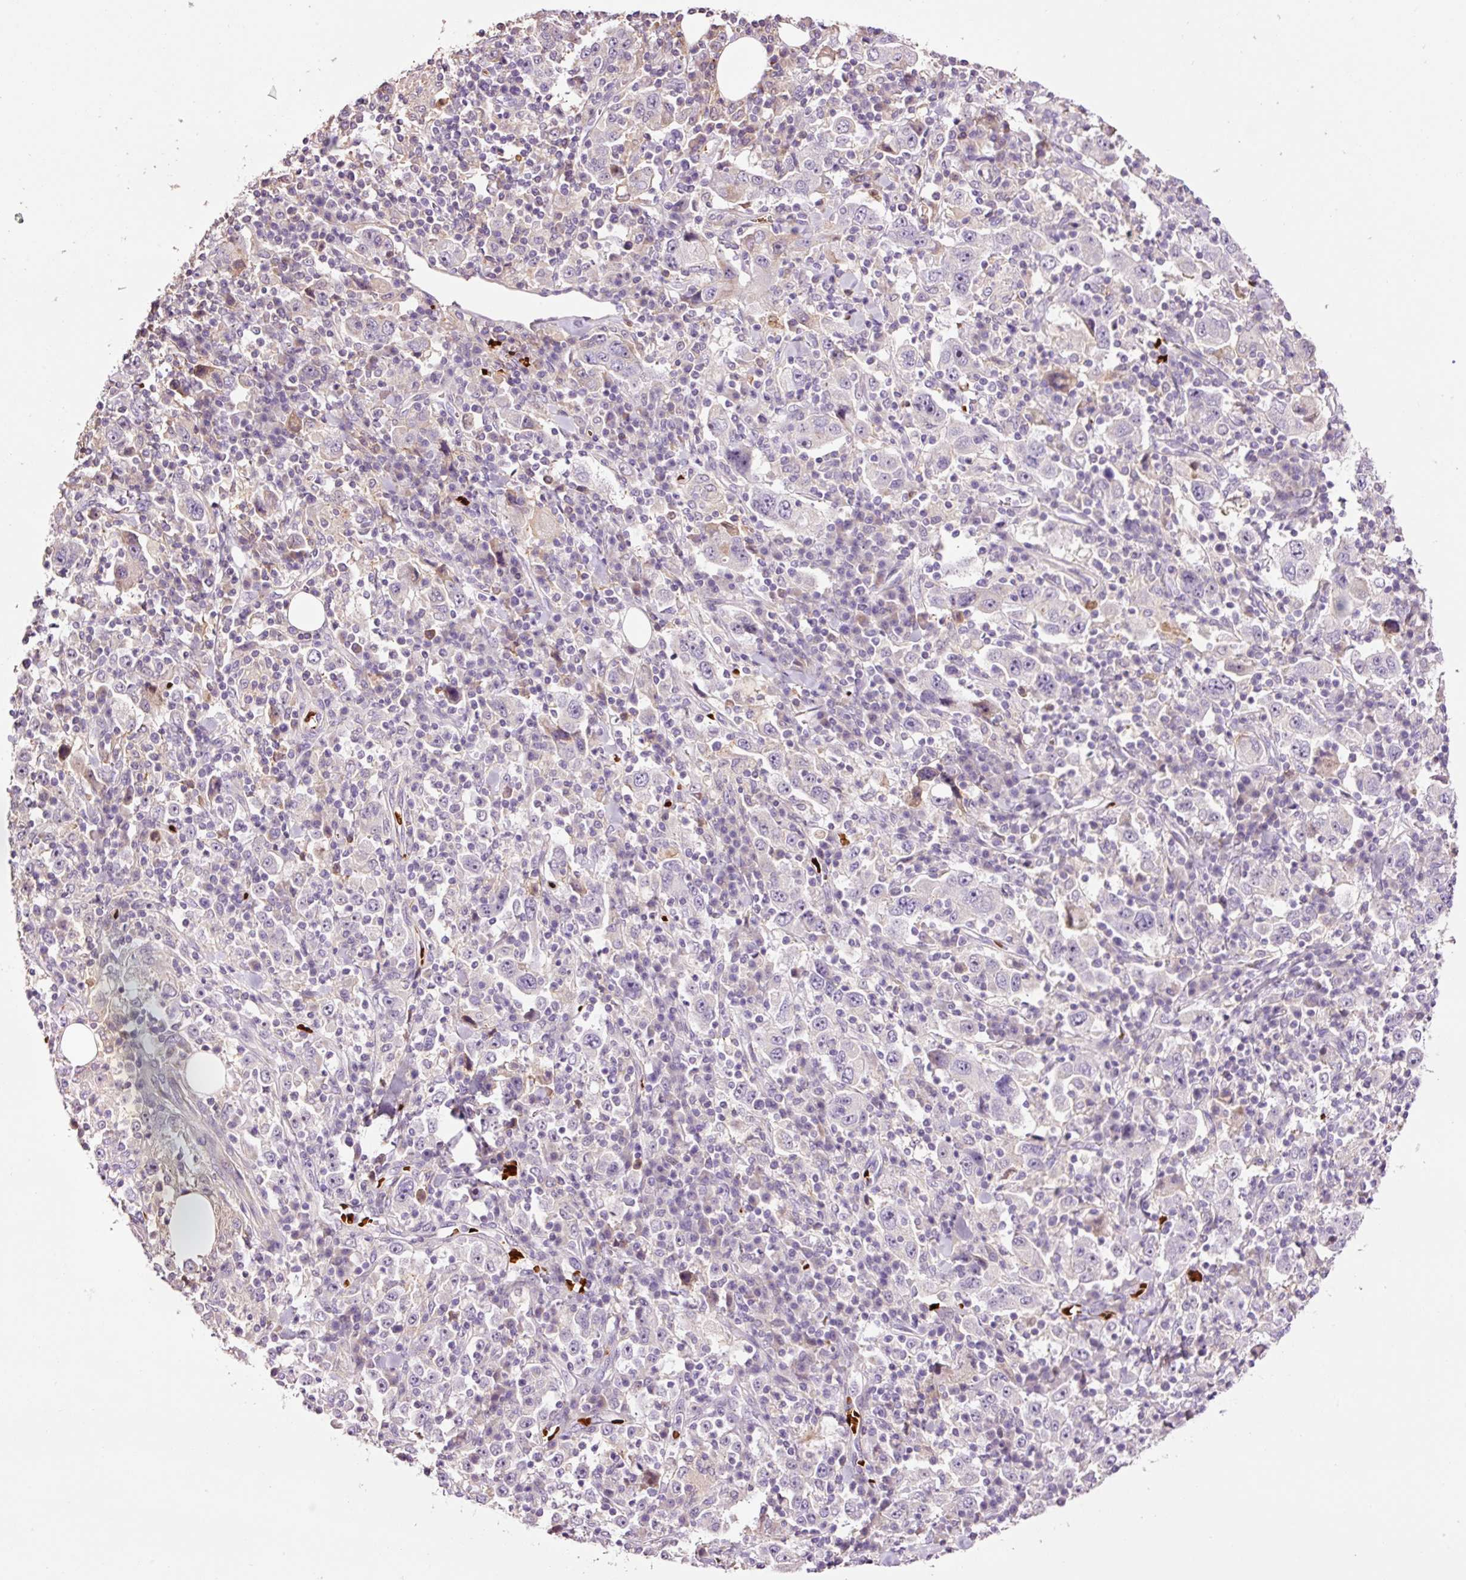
{"staining": {"intensity": "negative", "quantity": "none", "location": "none"}, "tissue": "stomach cancer", "cell_type": "Tumor cells", "image_type": "cancer", "snomed": [{"axis": "morphology", "description": "Normal tissue, NOS"}, {"axis": "morphology", "description": "Adenocarcinoma, NOS"}, {"axis": "topography", "description": "Stomach, upper"}, {"axis": "topography", "description": "Stomach"}], "caption": "This is an immunohistochemistry (IHC) photomicrograph of adenocarcinoma (stomach). There is no positivity in tumor cells.", "gene": "TMEM235", "patient": {"sex": "male", "age": 59}}